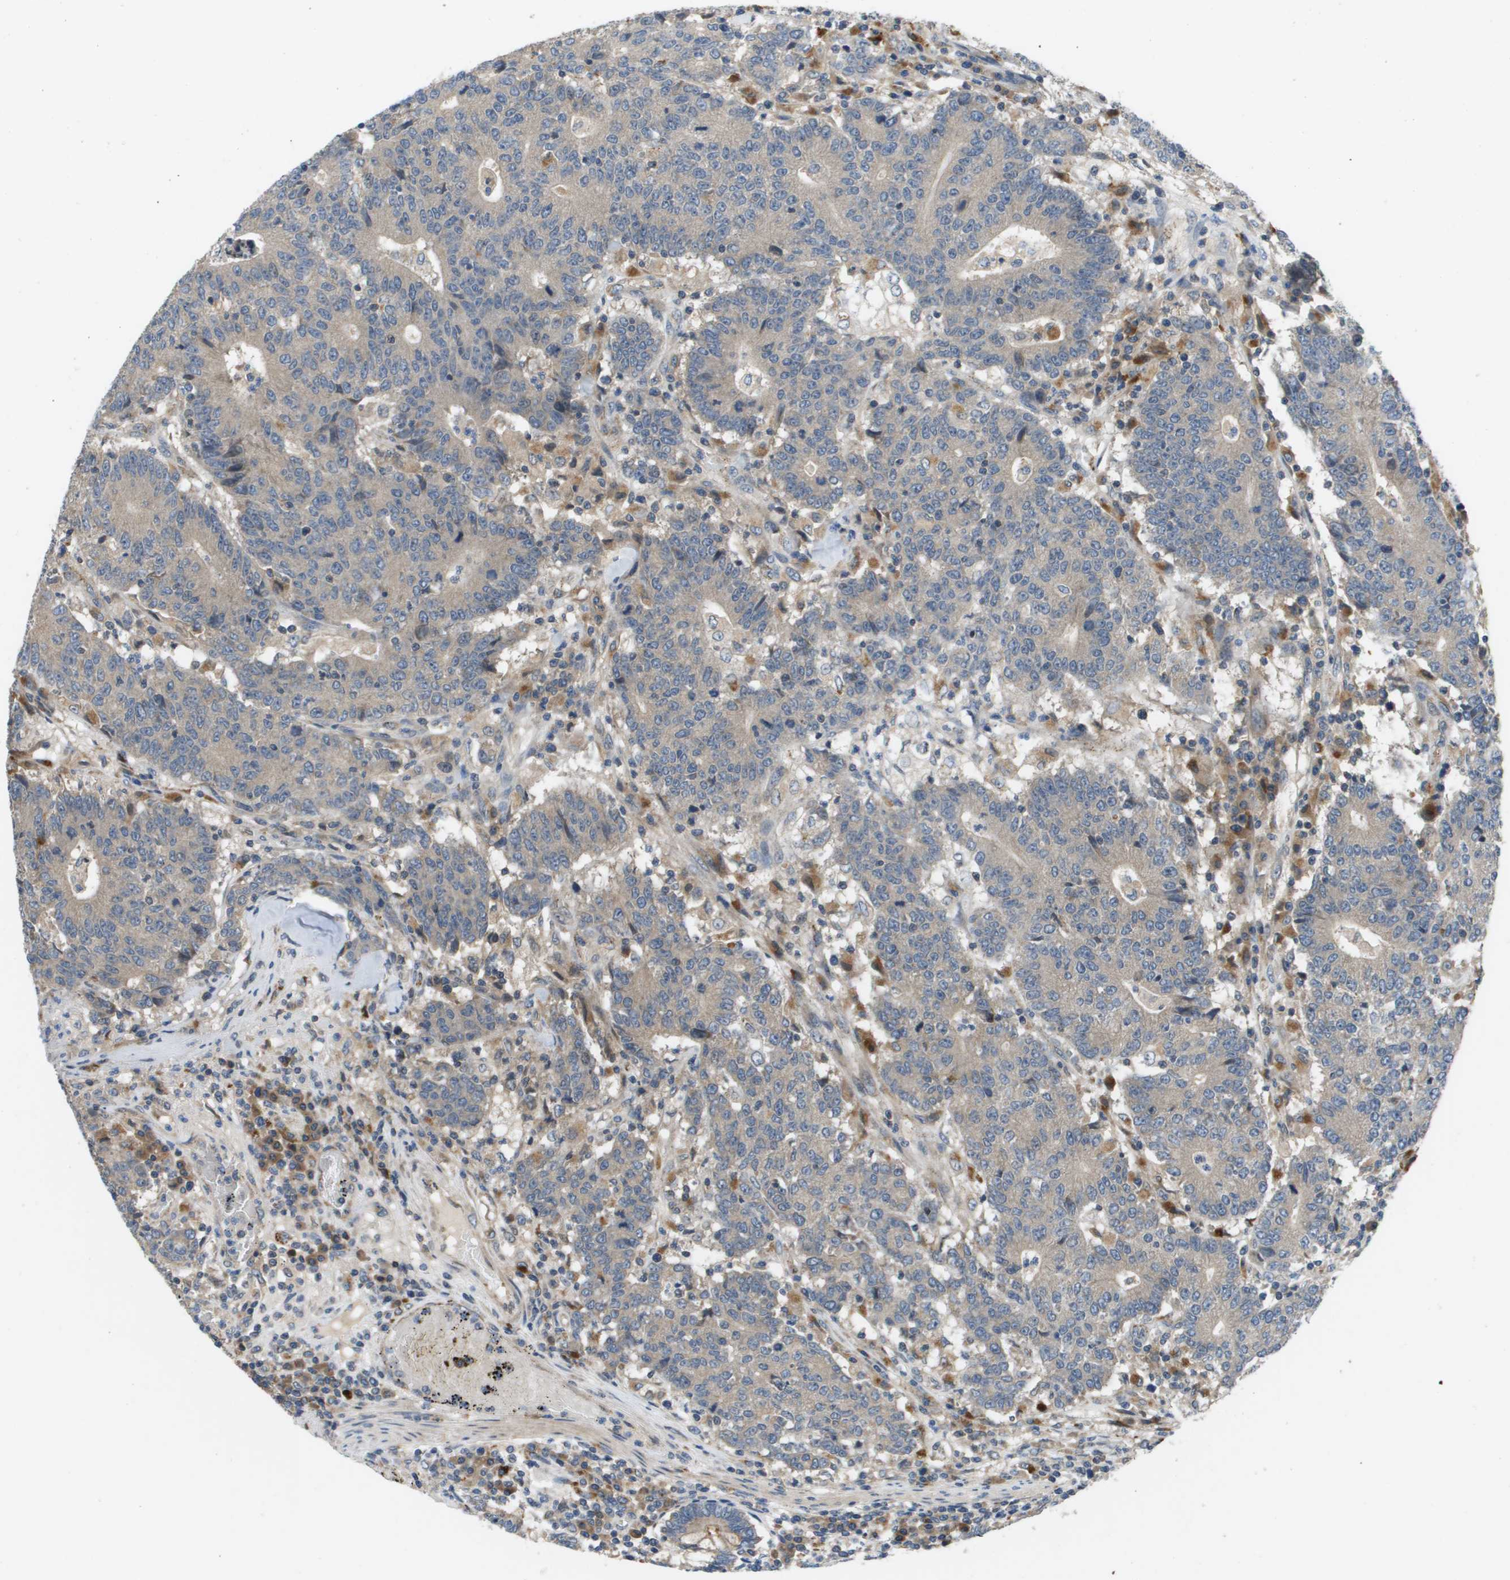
{"staining": {"intensity": "negative", "quantity": "none", "location": "none"}, "tissue": "colorectal cancer", "cell_type": "Tumor cells", "image_type": "cancer", "snomed": [{"axis": "morphology", "description": "Normal tissue, NOS"}, {"axis": "morphology", "description": "Adenocarcinoma, NOS"}, {"axis": "topography", "description": "Colon"}], "caption": "Immunohistochemistry (IHC) of adenocarcinoma (colorectal) demonstrates no expression in tumor cells.", "gene": "SLC25A20", "patient": {"sex": "female", "age": 75}}